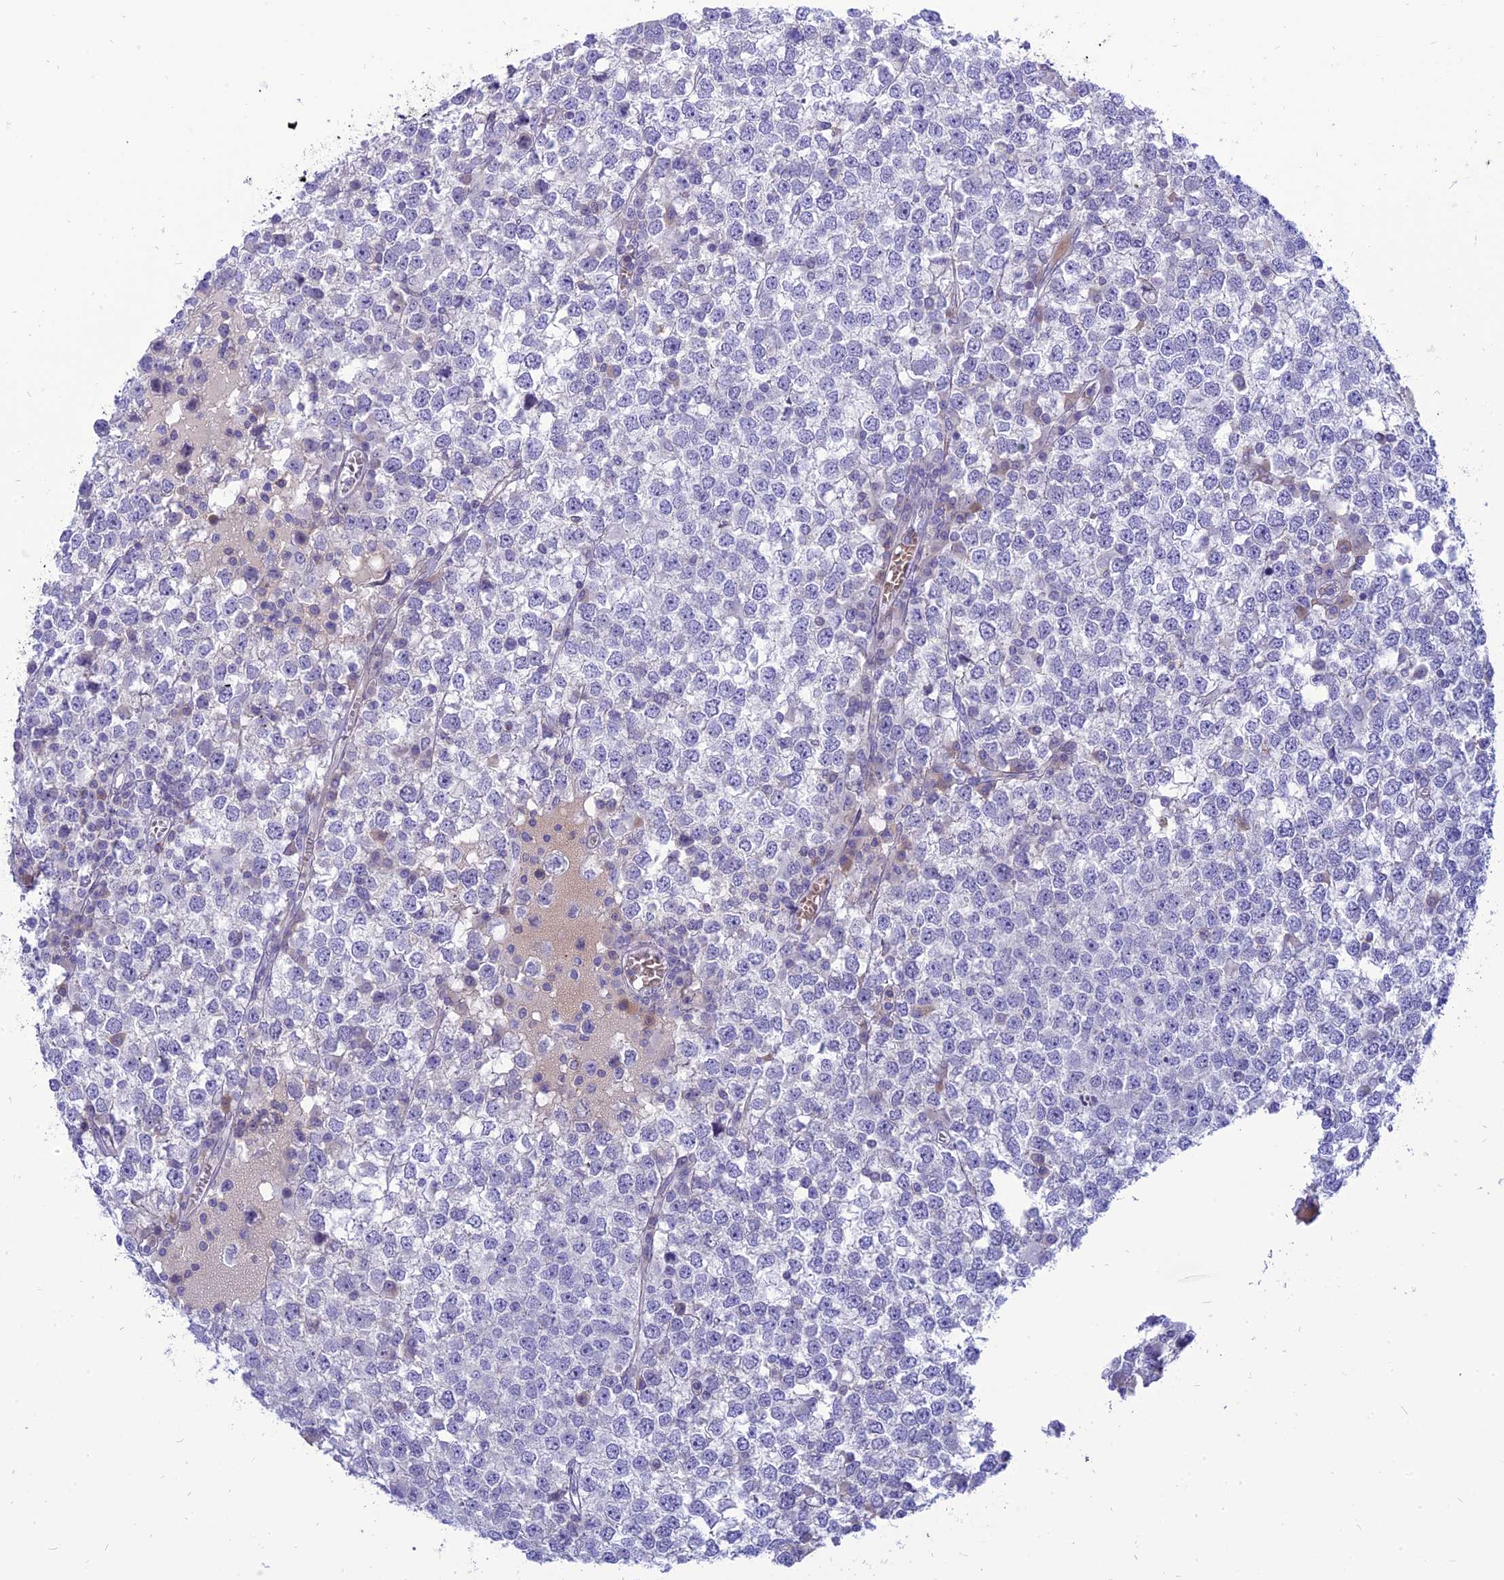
{"staining": {"intensity": "negative", "quantity": "none", "location": "none"}, "tissue": "testis cancer", "cell_type": "Tumor cells", "image_type": "cancer", "snomed": [{"axis": "morphology", "description": "Seminoma, NOS"}, {"axis": "topography", "description": "Testis"}], "caption": "The histopathology image exhibits no staining of tumor cells in testis cancer.", "gene": "MBD3L1", "patient": {"sex": "male", "age": 65}}